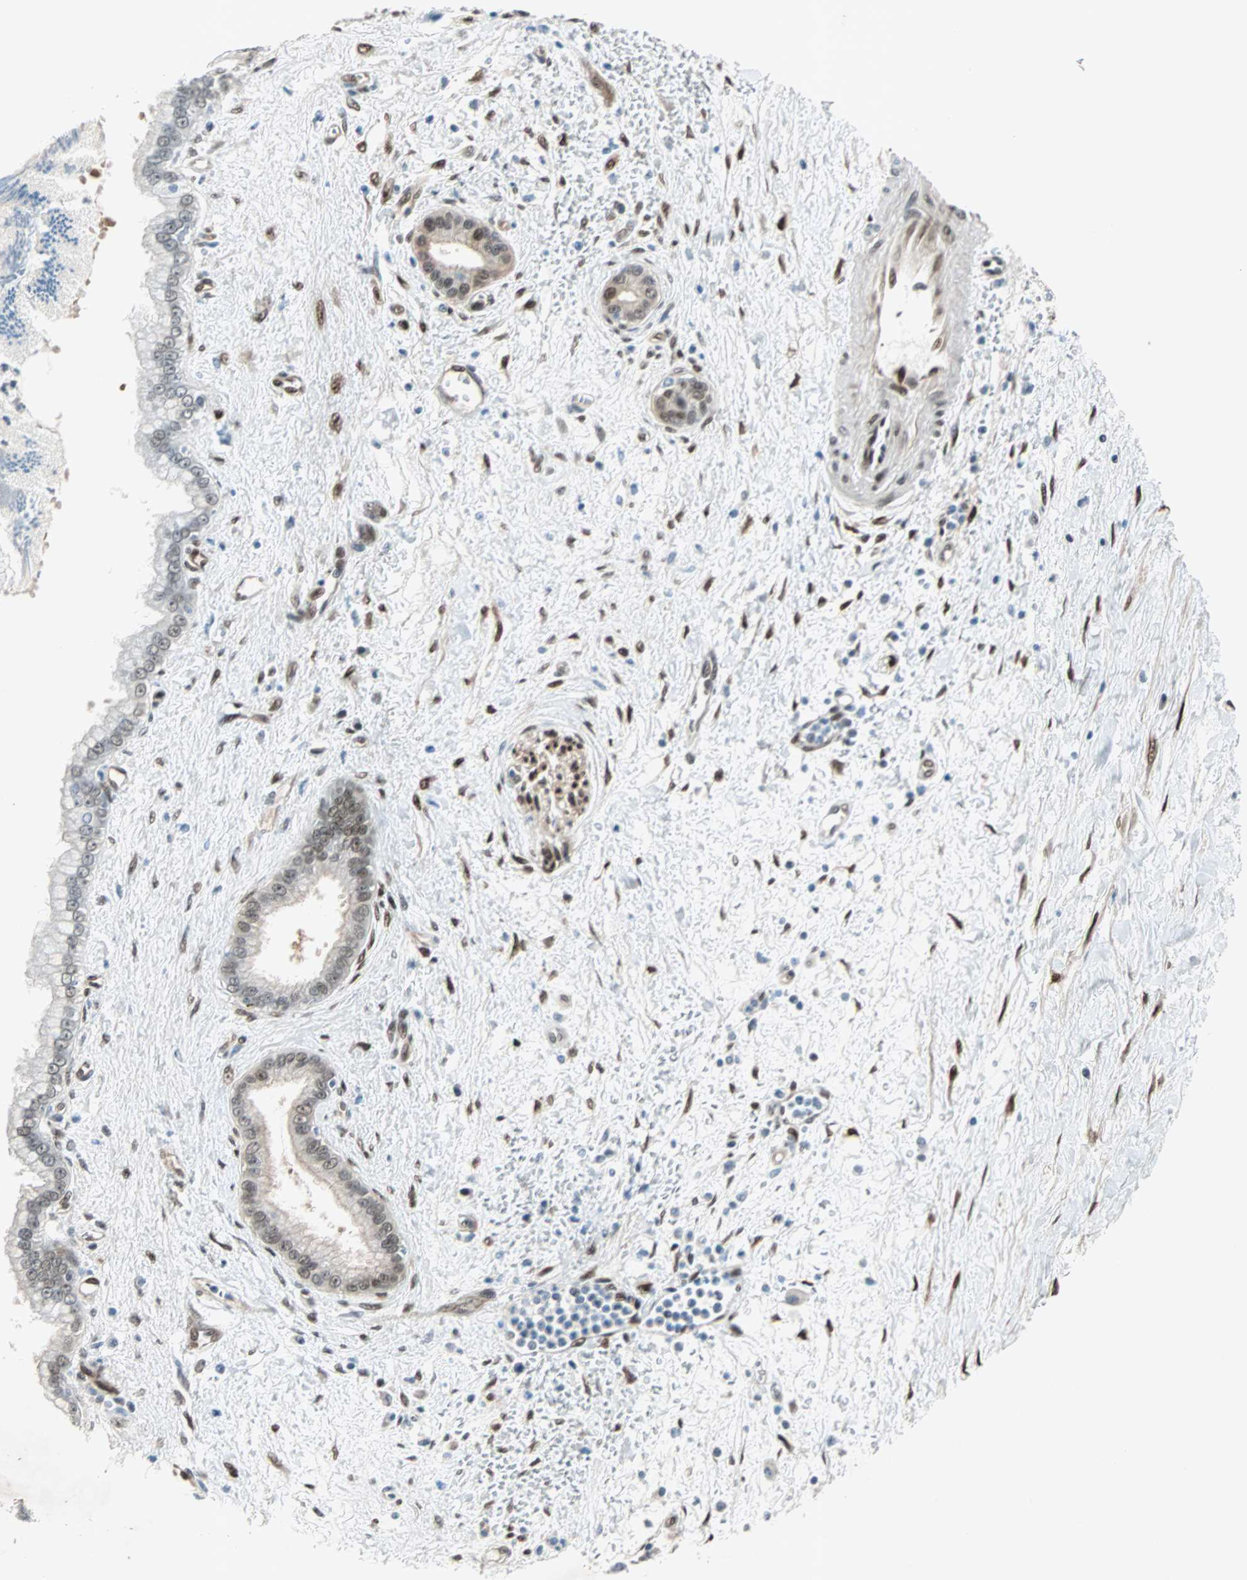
{"staining": {"intensity": "weak", "quantity": "<25%", "location": "nuclear"}, "tissue": "pancreatic cancer", "cell_type": "Tumor cells", "image_type": "cancer", "snomed": [{"axis": "morphology", "description": "Adenocarcinoma, NOS"}, {"axis": "topography", "description": "Pancreas"}], "caption": "Immunohistochemical staining of adenocarcinoma (pancreatic) demonstrates no significant staining in tumor cells.", "gene": "WWTR1", "patient": {"sex": "male", "age": 59}}